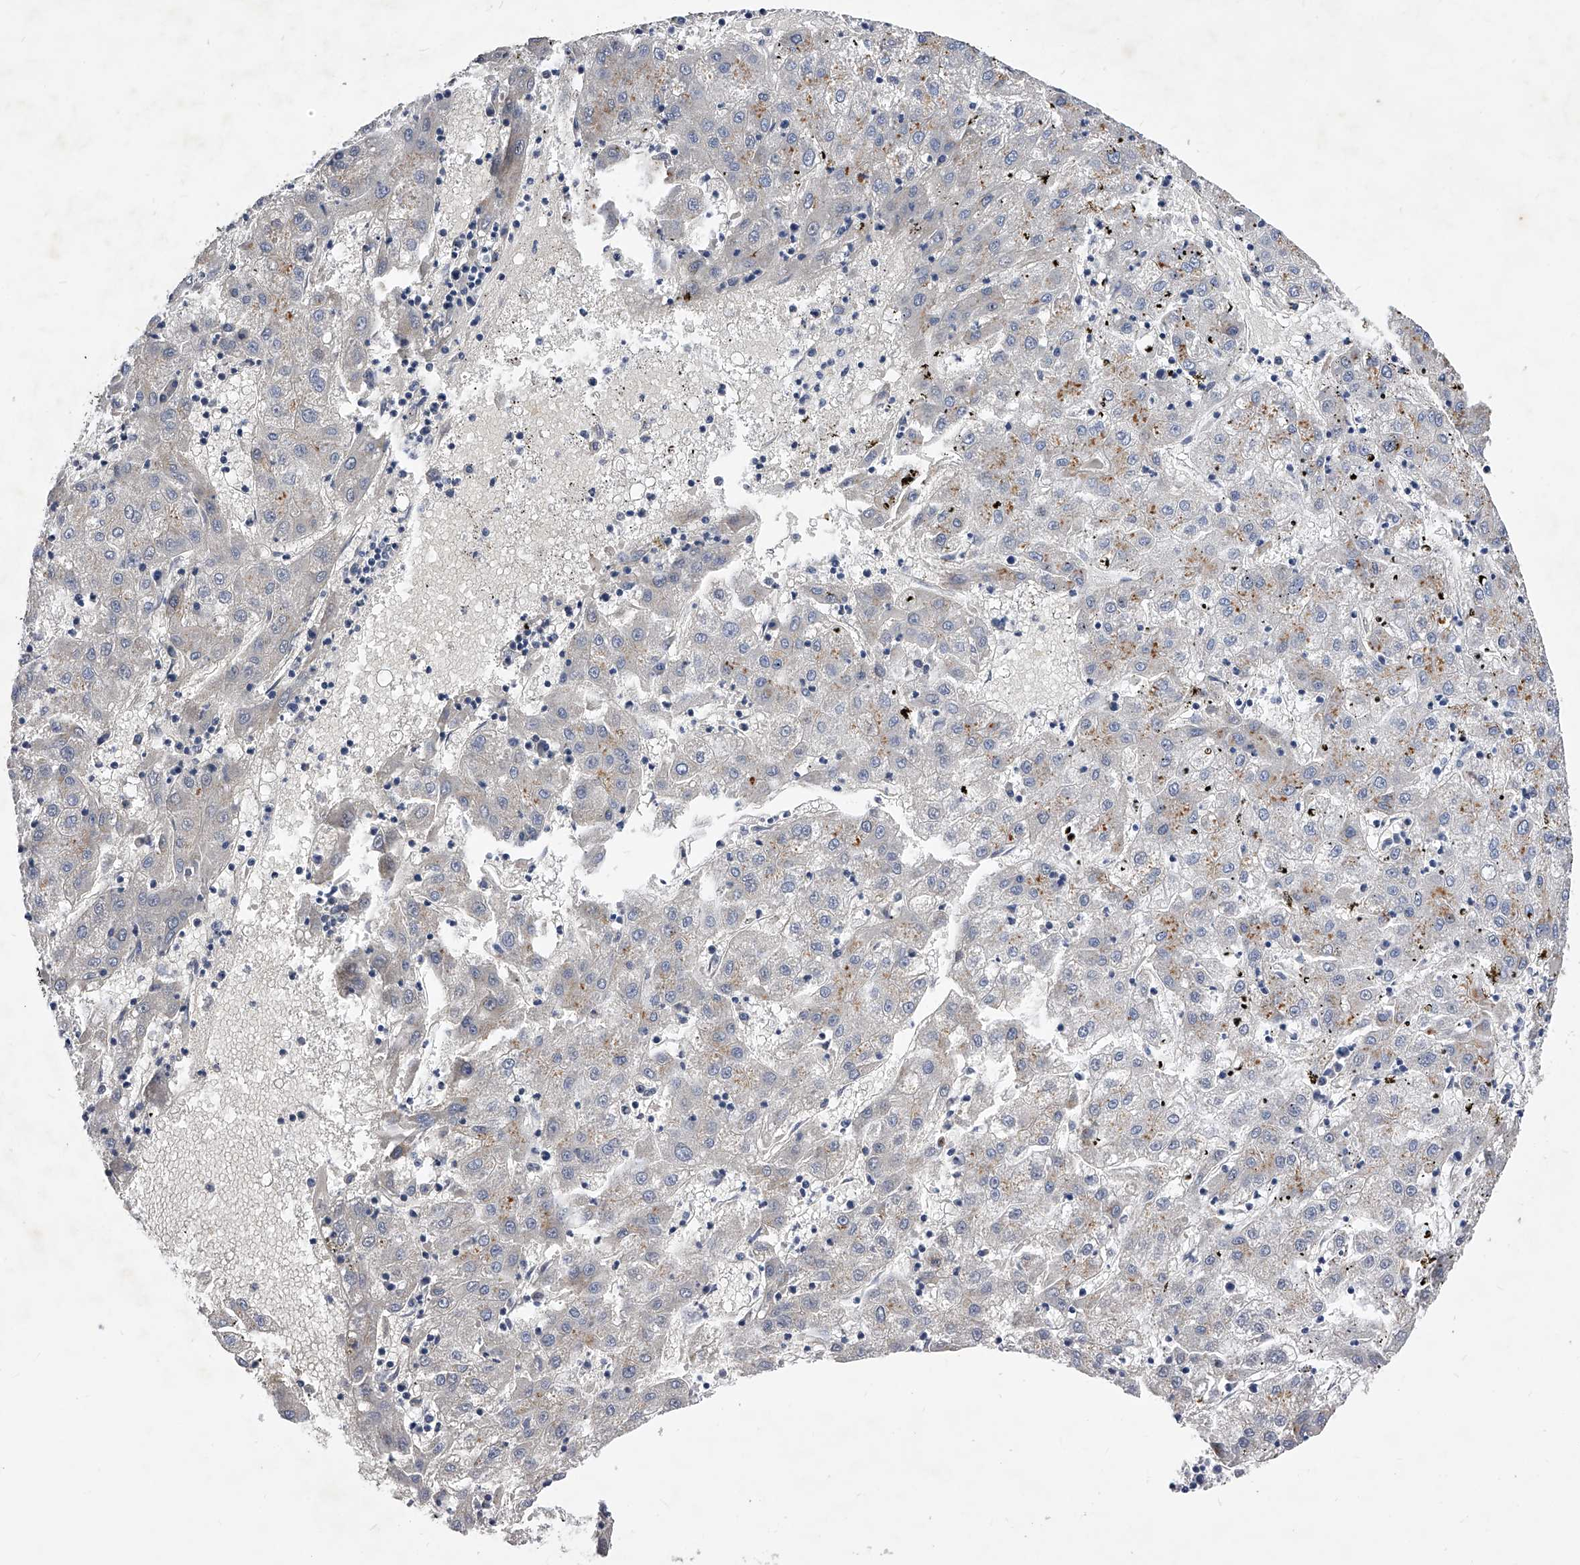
{"staining": {"intensity": "moderate", "quantity": "<25%", "location": "cytoplasmic/membranous"}, "tissue": "liver cancer", "cell_type": "Tumor cells", "image_type": "cancer", "snomed": [{"axis": "morphology", "description": "Carcinoma, Hepatocellular, NOS"}, {"axis": "topography", "description": "Liver"}], "caption": "High-magnification brightfield microscopy of liver cancer stained with DAB (brown) and counterstained with hematoxylin (blue). tumor cells exhibit moderate cytoplasmic/membranous staining is identified in about<25% of cells.", "gene": "ZNF529", "patient": {"sex": "male", "age": 72}}